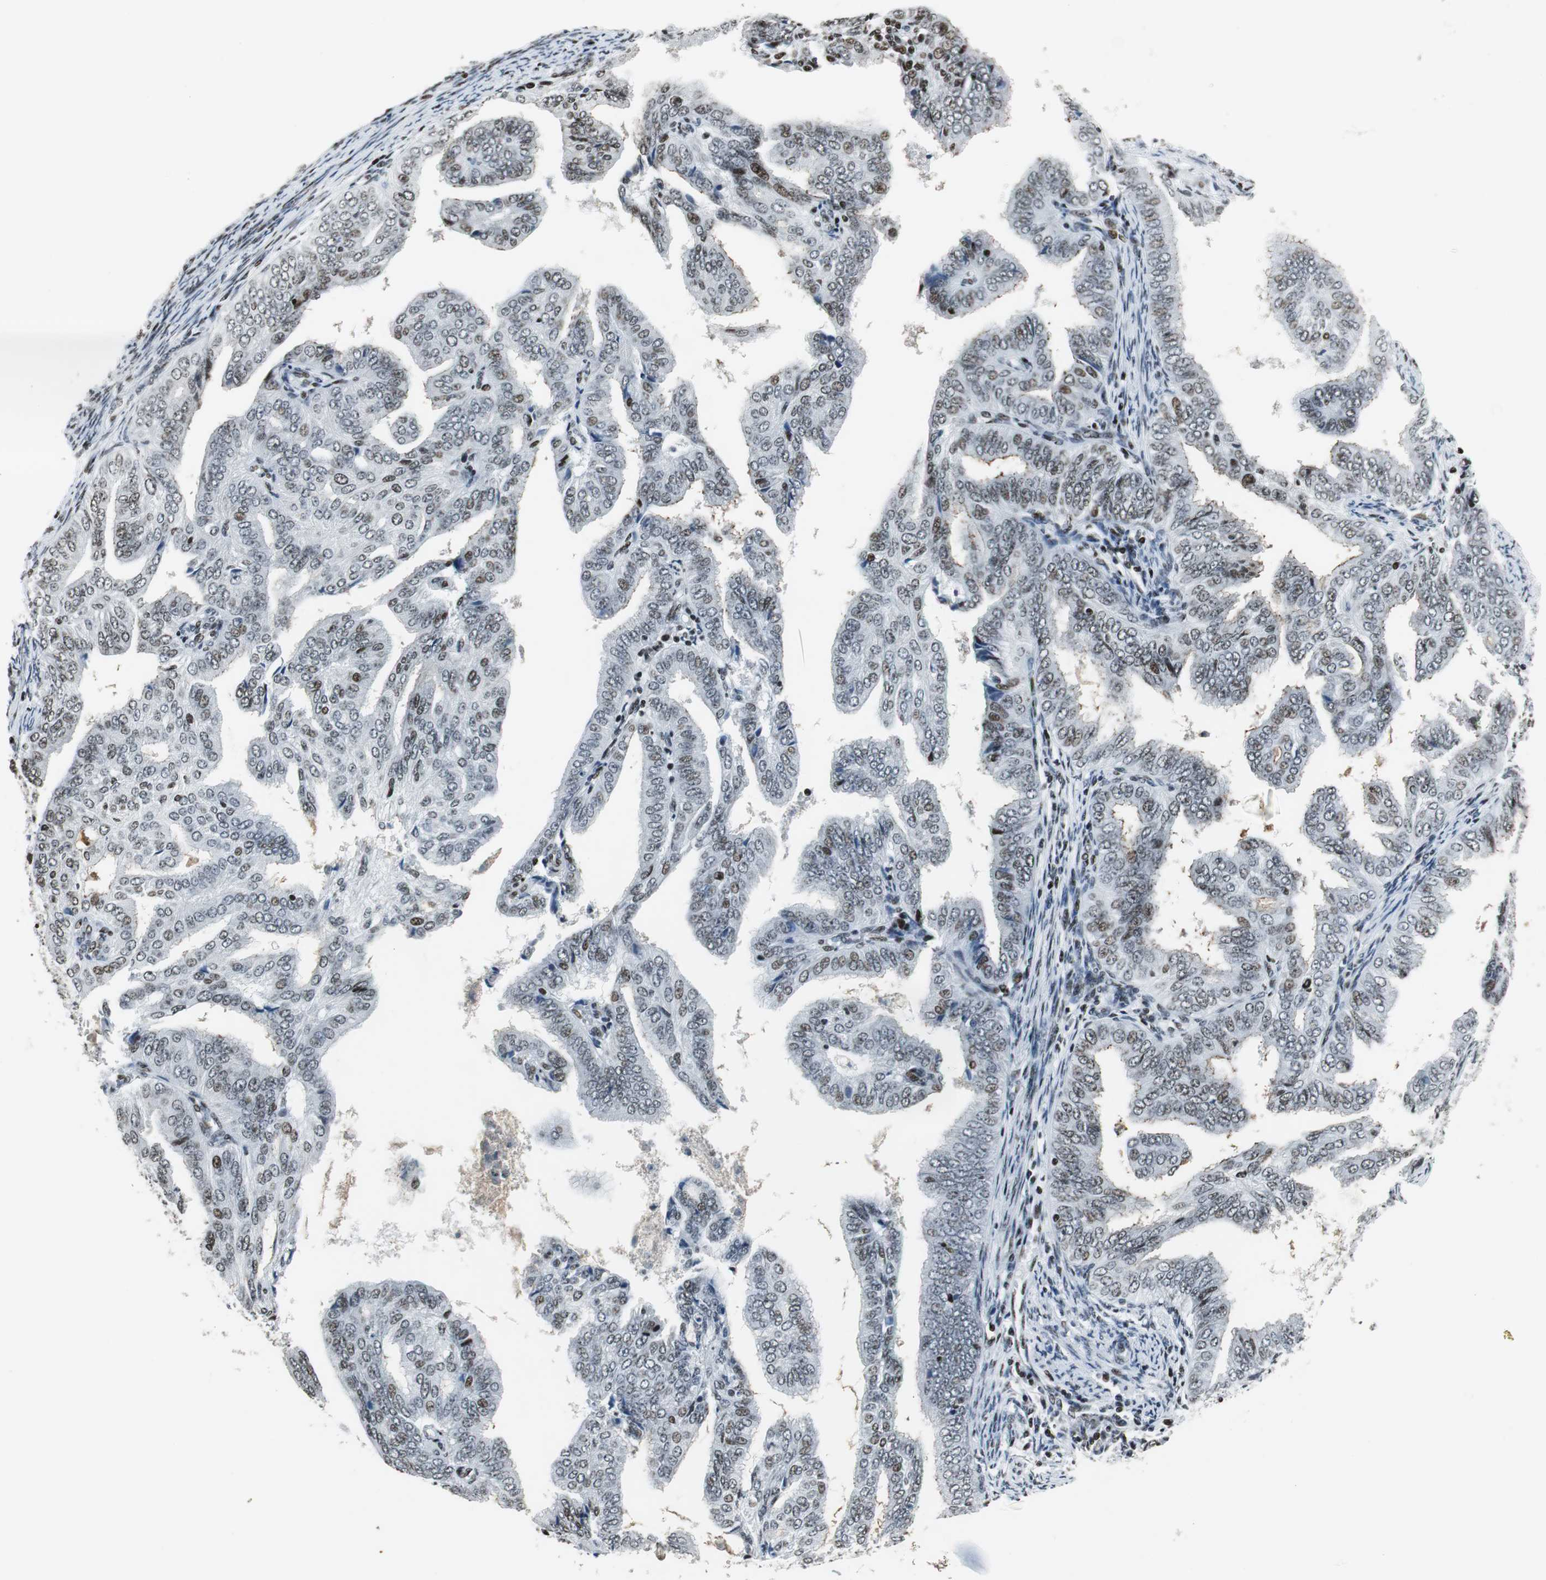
{"staining": {"intensity": "weak", "quantity": ">75%", "location": "nuclear"}, "tissue": "endometrial cancer", "cell_type": "Tumor cells", "image_type": "cancer", "snomed": [{"axis": "morphology", "description": "Adenocarcinoma, NOS"}, {"axis": "topography", "description": "Endometrium"}], "caption": "Protein expression analysis of human endometrial cancer reveals weak nuclear expression in approximately >75% of tumor cells.", "gene": "RBBP4", "patient": {"sex": "female", "age": 58}}